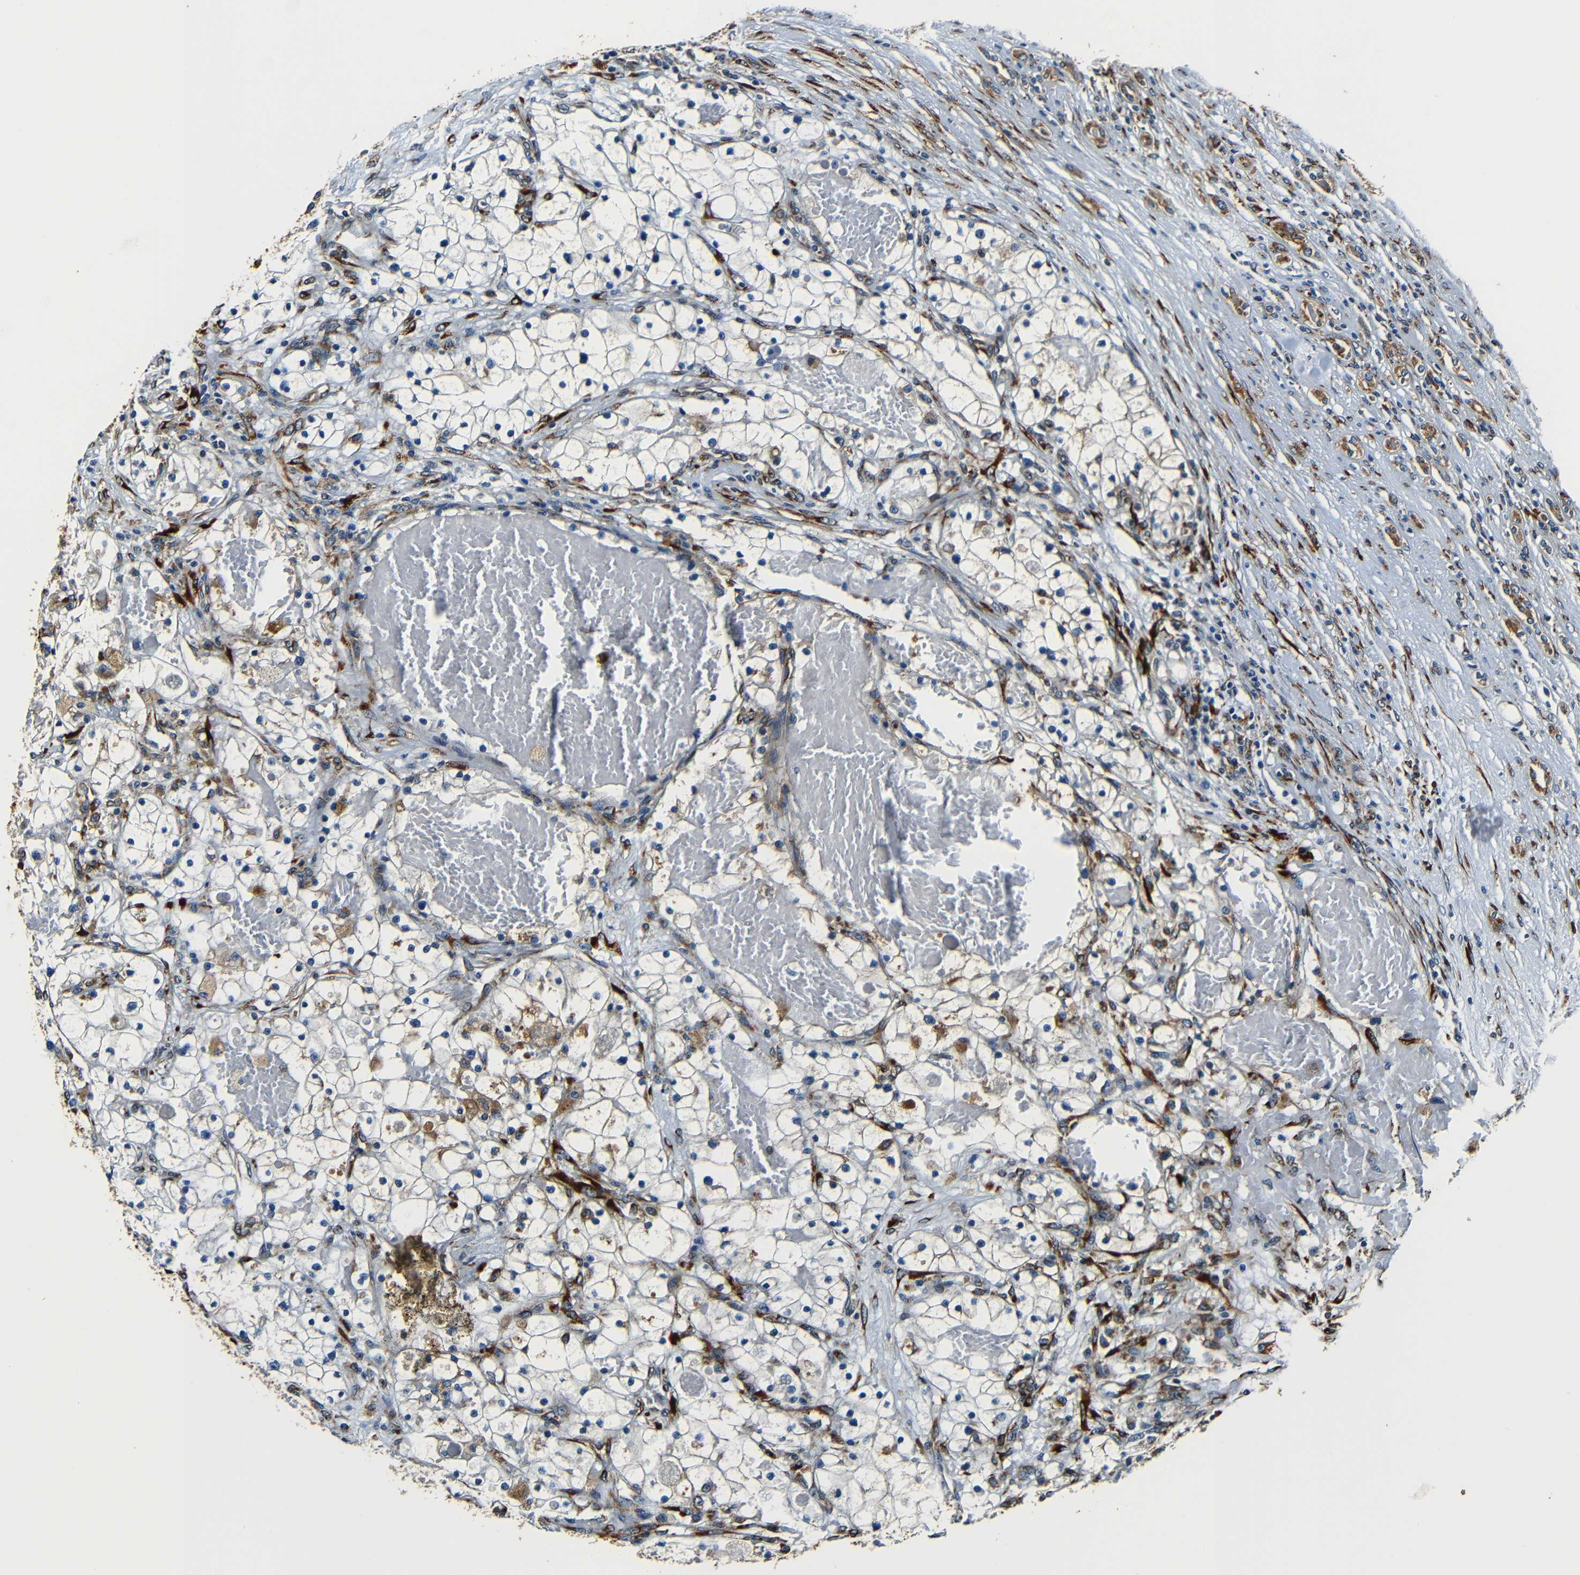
{"staining": {"intensity": "weak", "quantity": "<25%", "location": "cytoplasmic/membranous"}, "tissue": "renal cancer", "cell_type": "Tumor cells", "image_type": "cancer", "snomed": [{"axis": "morphology", "description": "Adenocarcinoma, NOS"}, {"axis": "topography", "description": "Kidney"}], "caption": "Immunohistochemistry histopathology image of neoplastic tissue: human renal adenocarcinoma stained with DAB demonstrates no significant protein positivity in tumor cells.", "gene": "RRBP1", "patient": {"sex": "male", "age": 68}}